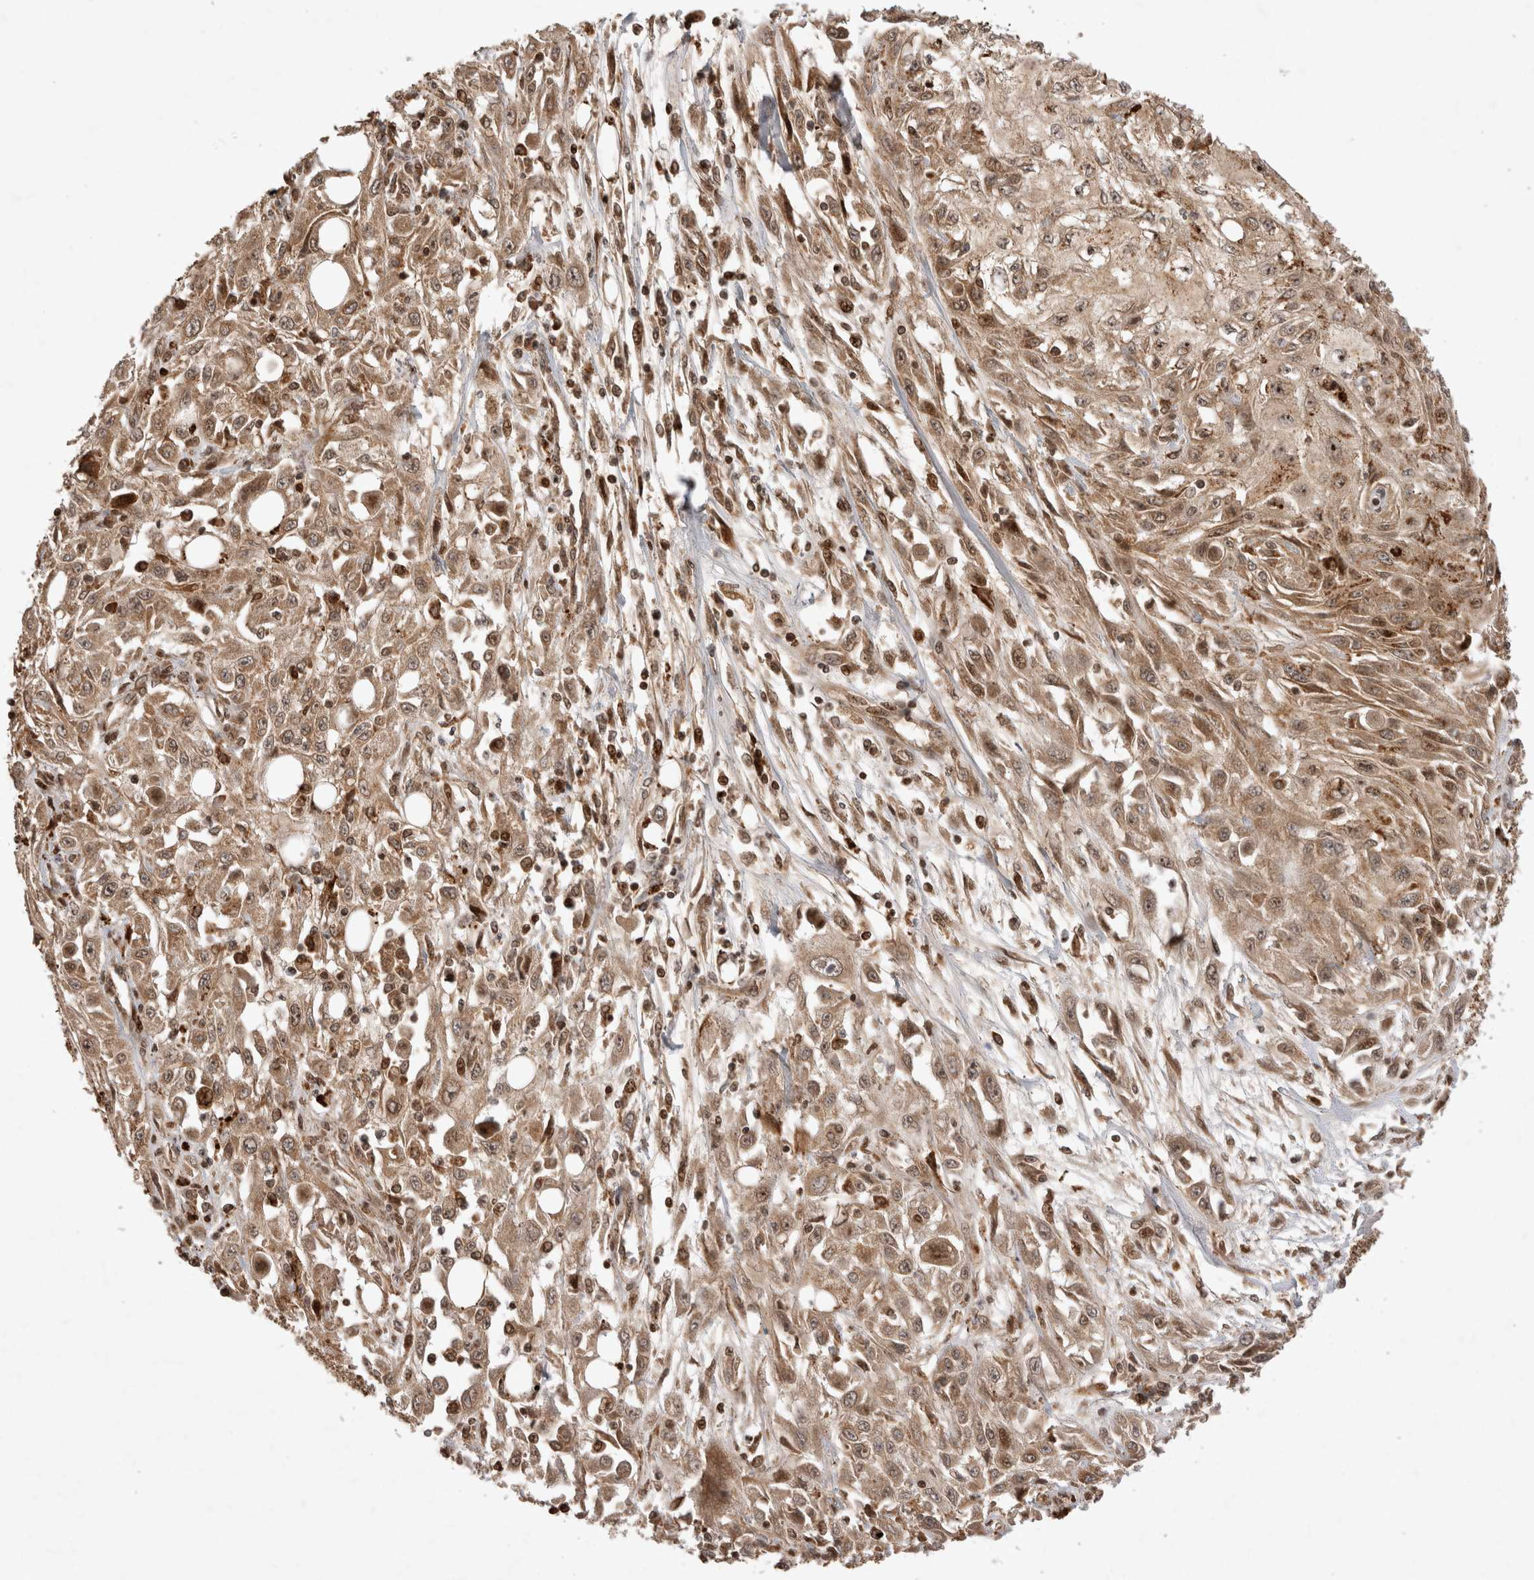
{"staining": {"intensity": "moderate", "quantity": ">75%", "location": "cytoplasmic/membranous"}, "tissue": "skin cancer", "cell_type": "Tumor cells", "image_type": "cancer", "snomed": [{"axis": "morphology", "description": "Squamous cell carcinoma, NOS"}, {"axis": "morphology", "description": "Squamous cell carcinoma, metastatic, NOS"}, {"axis": "topography", "description": "Skin"}, {"axis": "topography", "description": "Lymph node"}], "caption": "Immunohistochemistry (DAB) staining of human skin cancer (squamous cell carcinoma) shows moderate cytoplasmic/membranous protein expression in about >75% of tumor cells.", "gene": "FAM221A", "patient": {"sex": "male", "age": 75}}